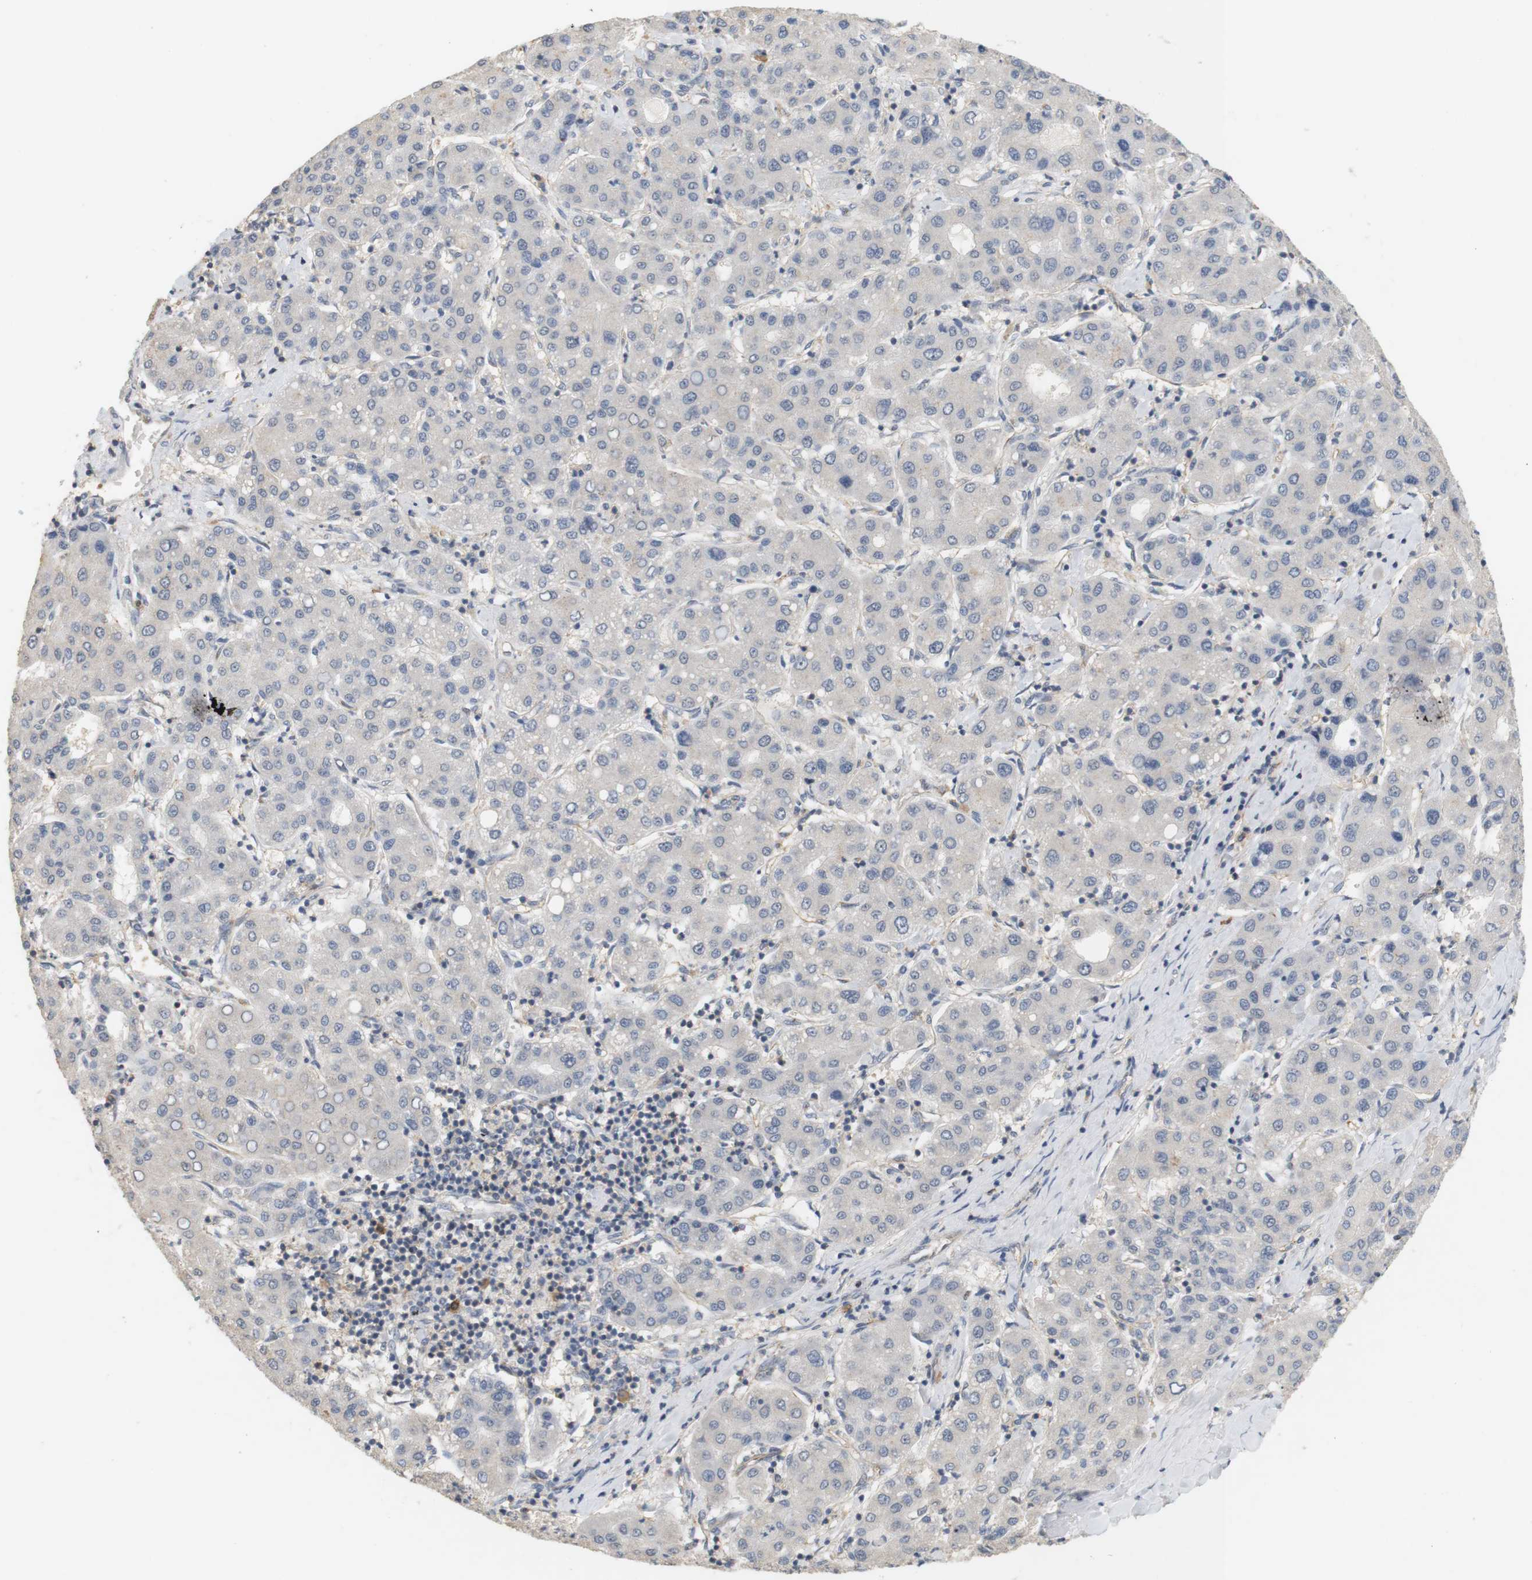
{"staining": {"intensity": "negative", "quantity": "none", "location": "none"}, "tissue": "liver cancer", "cell_type": "Tumor cells", "image_type": "cancer", "snomed": [{"axis": "morphology", "description": "Carcinoma, Hepatocellular, NOS"}, {"axis": "topography", "description": "Liver"}], "caption": "The photomicrograph displays no staining of tumor cells in liver hepatocellular carcinoma.", "gene": "OSR1", "patient": {"sex": "male", "age": 65}}